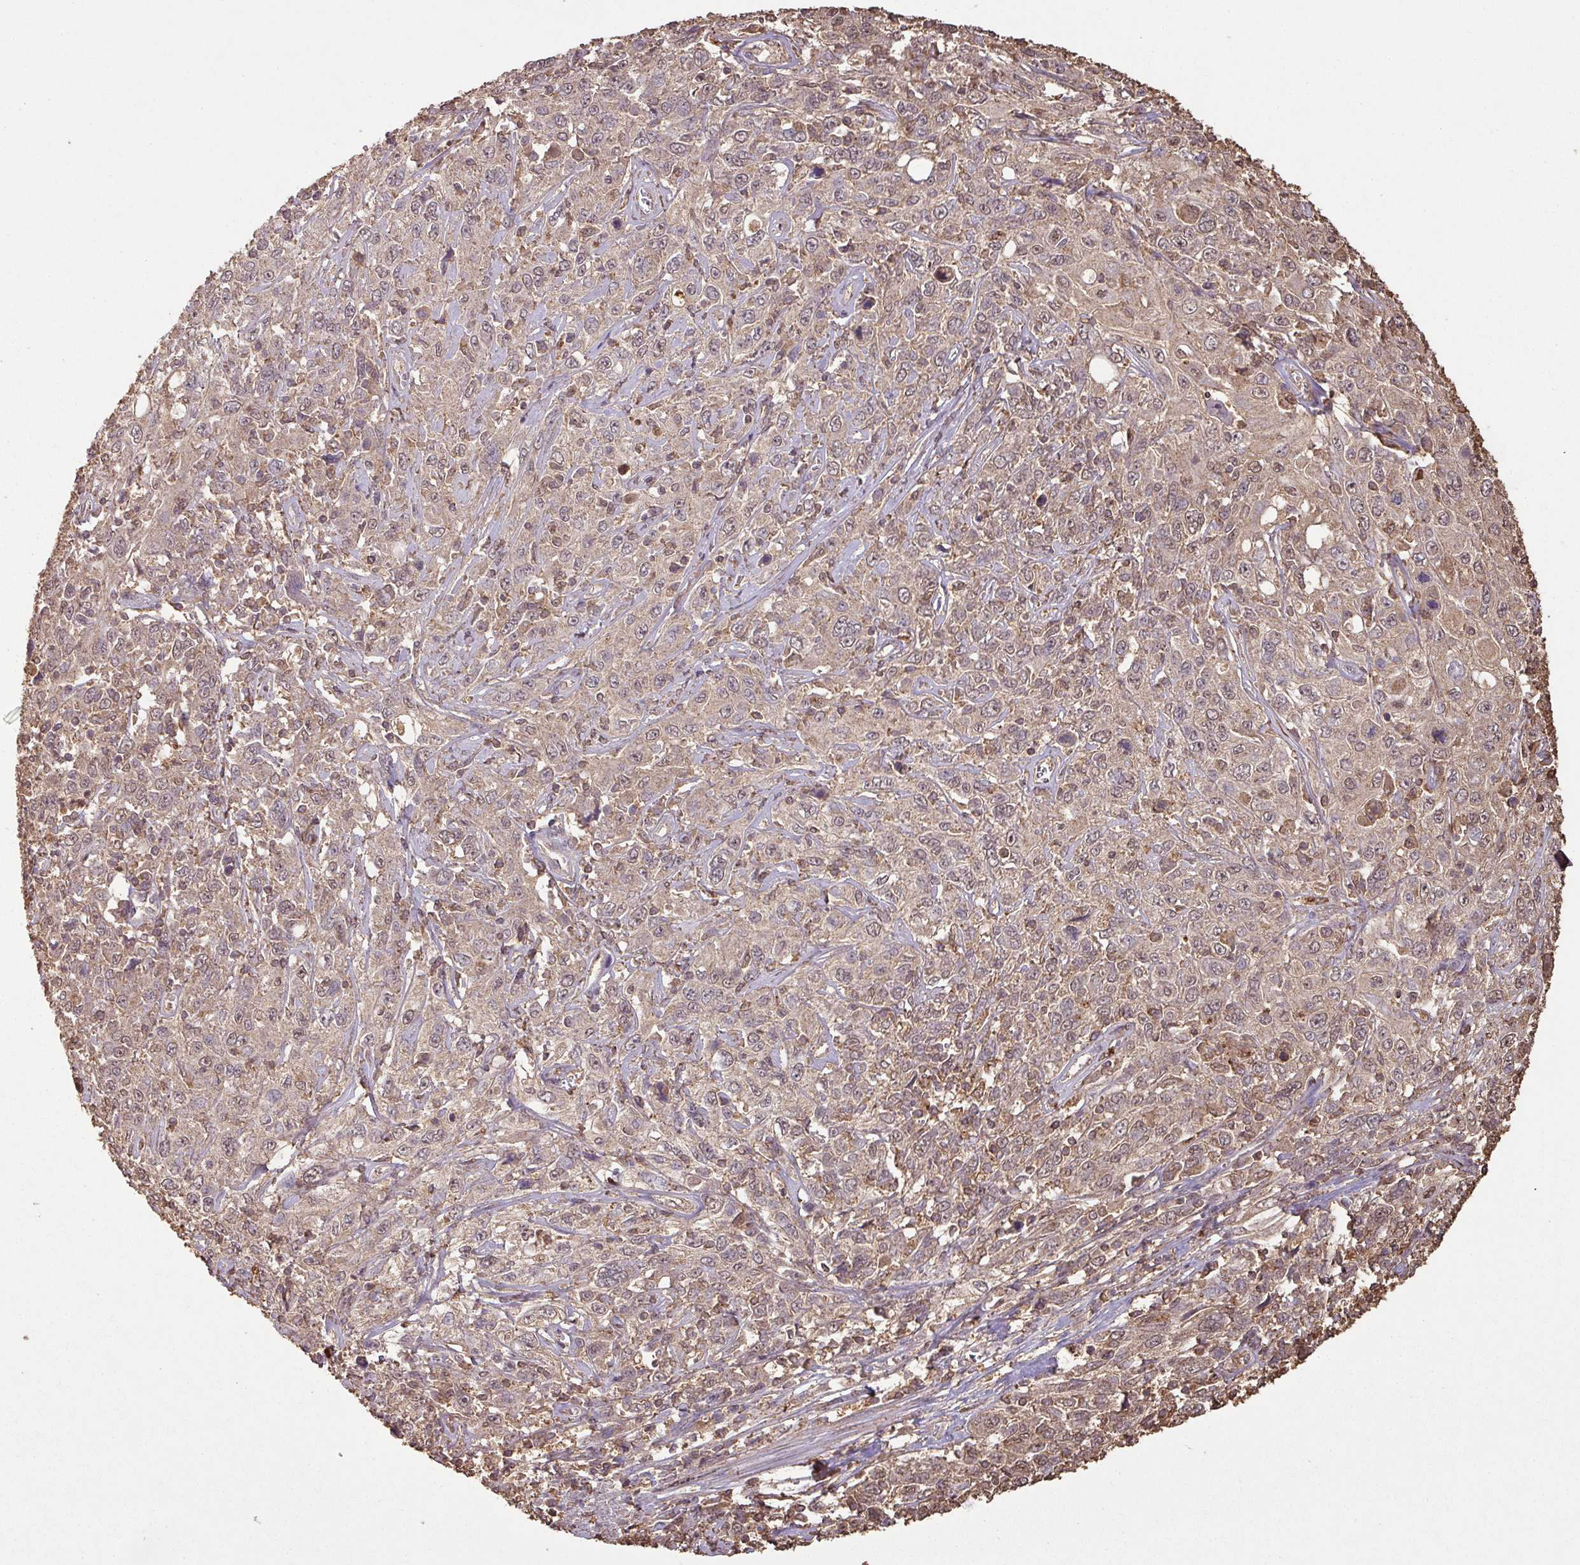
{"staining": {"intensity": "weak", "quantity": ">75%", "location": "cytoplasmic/membranous,nuclear"}, "tissue": "cervical cancer", "cell_type": "Tumor cells", "image_type": "cancer", "snomed": [{"axis": "morphology", "description": "Squamous cell carcinoma, NOS"}, {"axis": "topography", "description": "Cervix"}], "caption": "Immunohistochemistry (IHC) micrograph of neoplastic tissue: cervical squamous cell carcinoma stained using immunohistochemistry (IHC) reveals low levels of weak protein expression localized specifically in the cytoplasmic/membranous and nuclear of tumor cells, appearing as a cytoplasmic/membranous and nuclear brown color.", "gene": "ATAT1", "patient": {"sex": "female", "age": 46}}